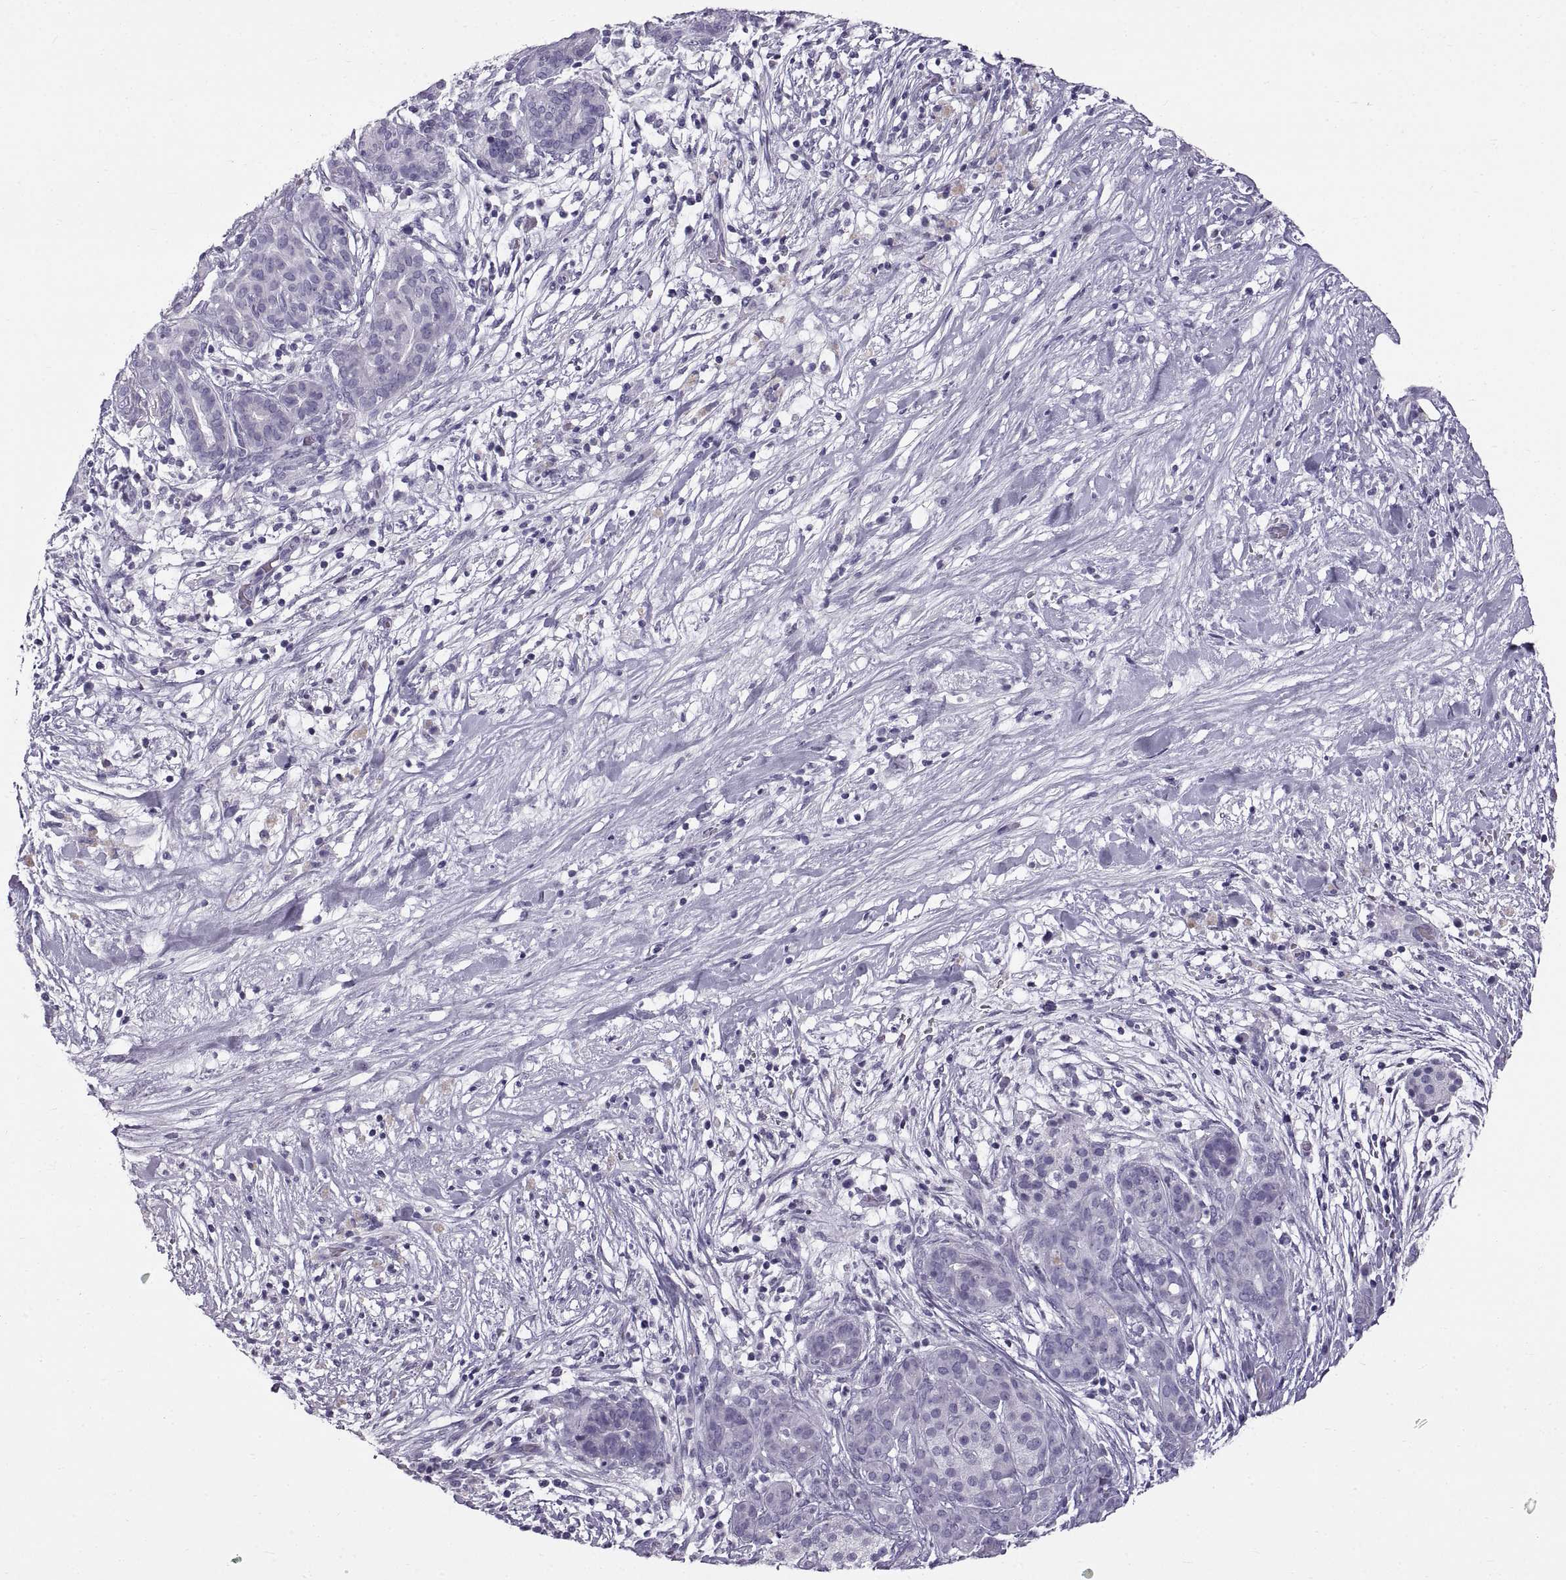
{"staining": {"intensity": "negative", "quantity": "none", "location": "none"}, "tissue": "pancreatic cancer", "cell_type": "Tumor cells", "image_type": "cancer", "snomed": [{"axis": "morphology", "description": "Adenocarcinoma, NOS"}, {"axis": "topography", "description": "Pancreas"}], "caption": "An immunohistochemistry micrograph of pancreatic cancer is shown. There is no staining in tumor cells of pancreatic cancer. The staining is performed using DAB (3,3'-diaminobenzidine) brown chromogen with nuclei counter-stained in using hematoxylin.", "gene": "WFDC8", "patient": {"sex": "male", "age": 44}}